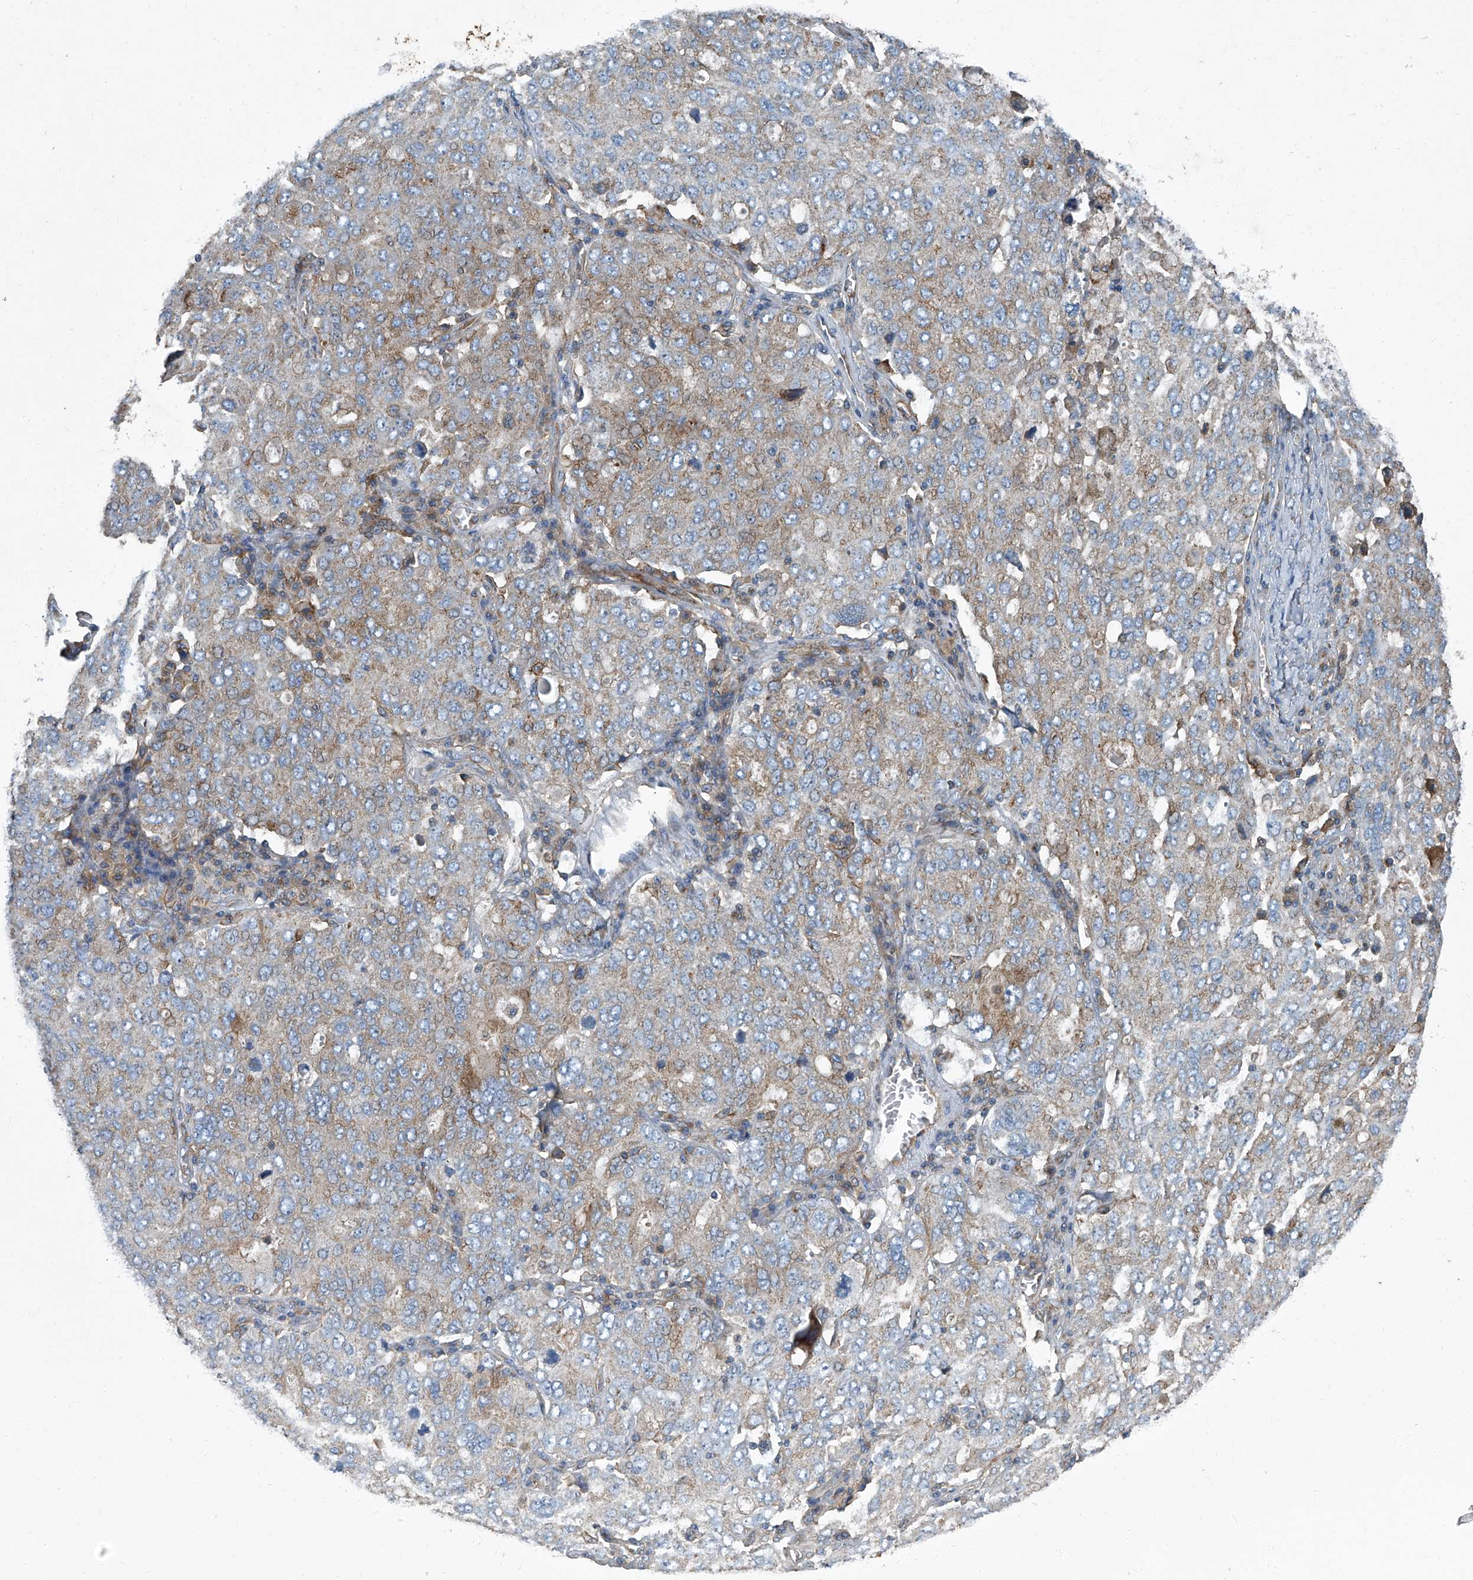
{"staining": {"intensity": "weak", "quantity": "25%-75%", "location": "cytoplasmic/membranous"}, "tissue": "ovarian cancer", "cell_type": "Tumor cells", "image_type": "cancer", "snomed": [{"axis": "morphology", "description": "Carcinoma, endometroid"}, {"axis": "topography", "description": "Ovary"}], "caption": "Endometroid carcinoma (ovarian) stained for a protein (brown) exhibits weak cytoplasmic/membranous positive staining in approximately 25%-75% of tumor cells.", "gene": "PIGH", "patient": {"sex": "female", "age": 62}}